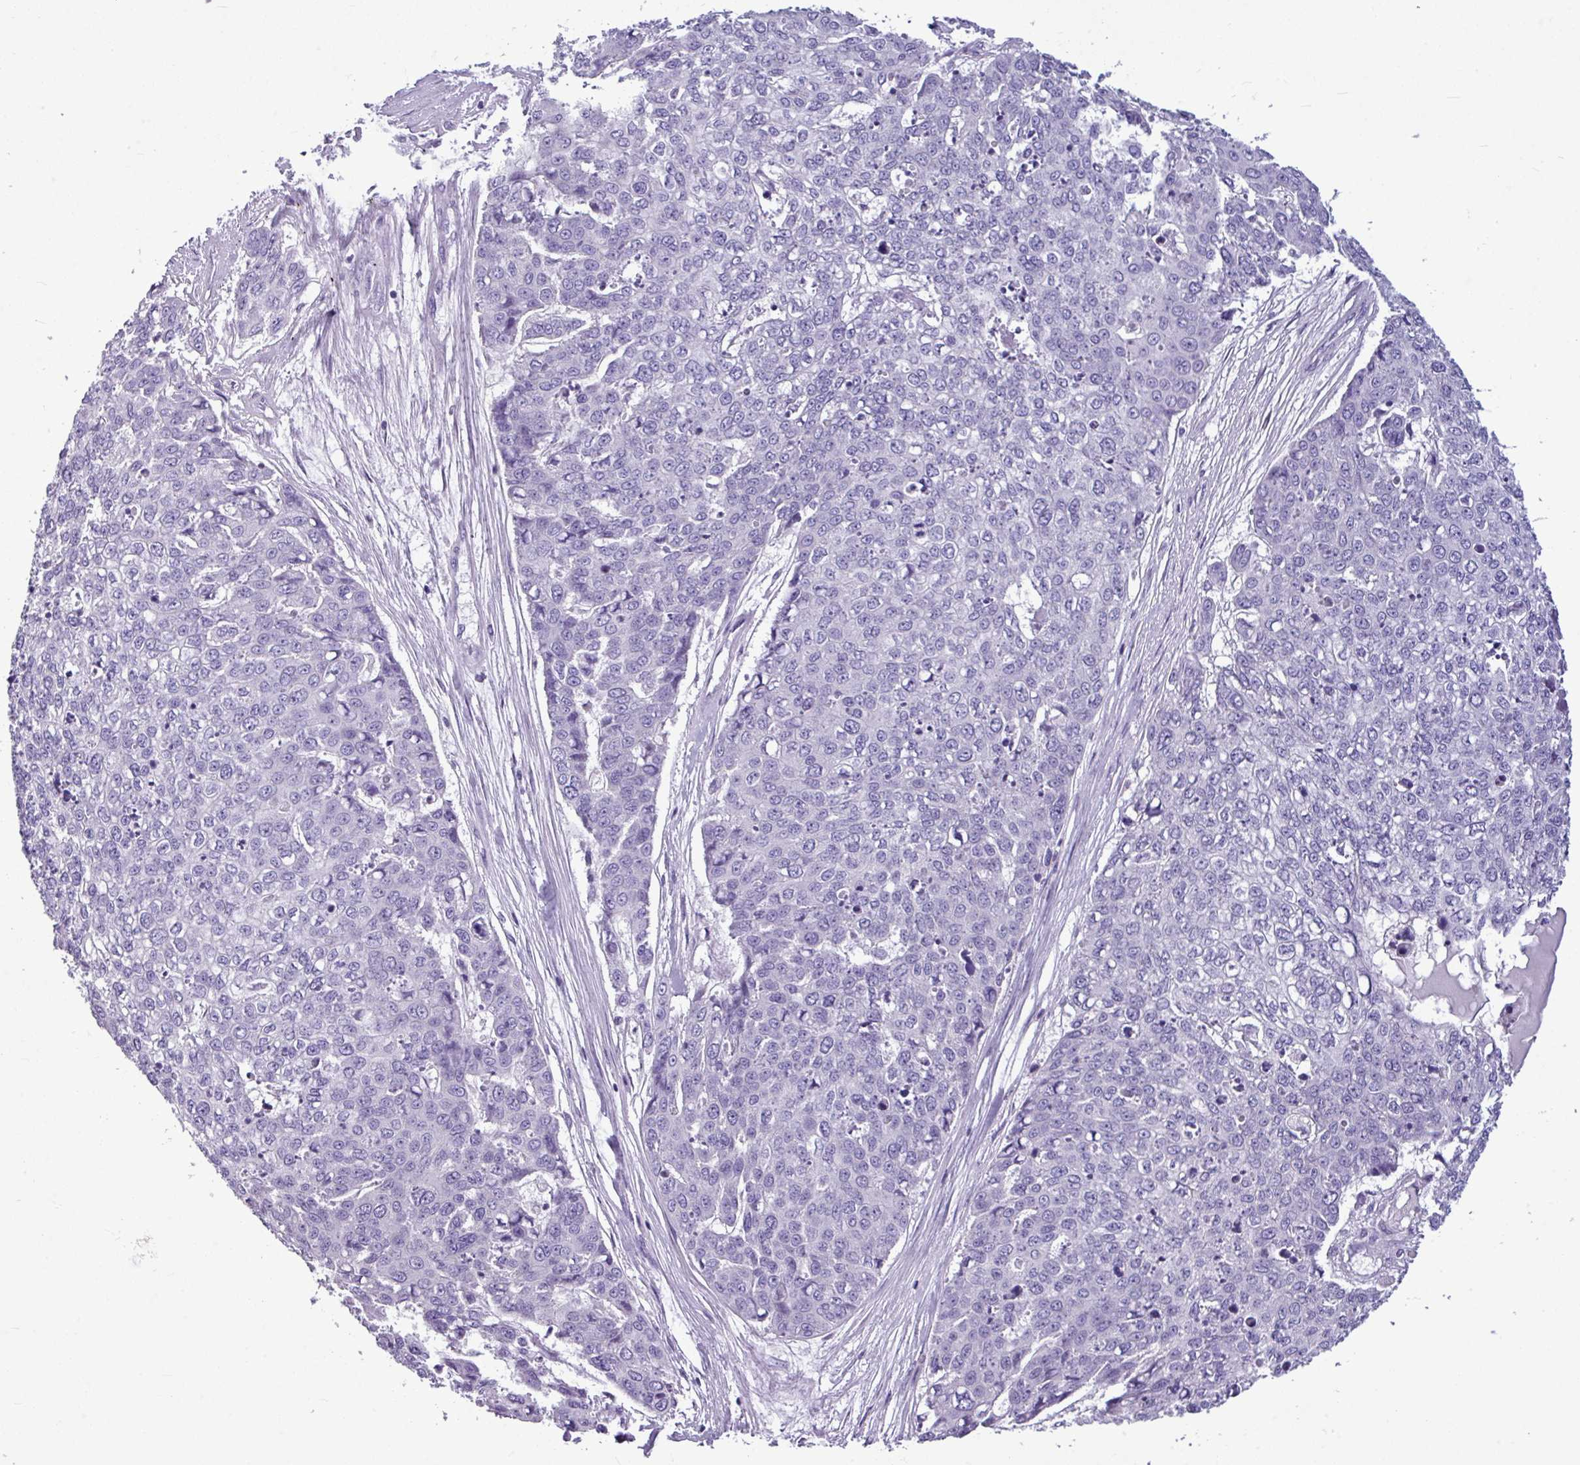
{"staining": {"intensity": "negative", "quantity": "none", "location": "none"}, "tissue": "skin cancer", "cell_type": "Tumor cells", "image_type": "cancer", "snomed": [{"axis": "morphology", "description": "Squamous cell carcinoma, NOS"}, {"axis": "topography", "description": "Skin"}], "caption": "A micrograph of squamous cell carcinoma (skin) stained for a protein shows no brown staining in tumor cells.", "gene": "IL17A", "patient": {"sex": "female", "age": 44}}